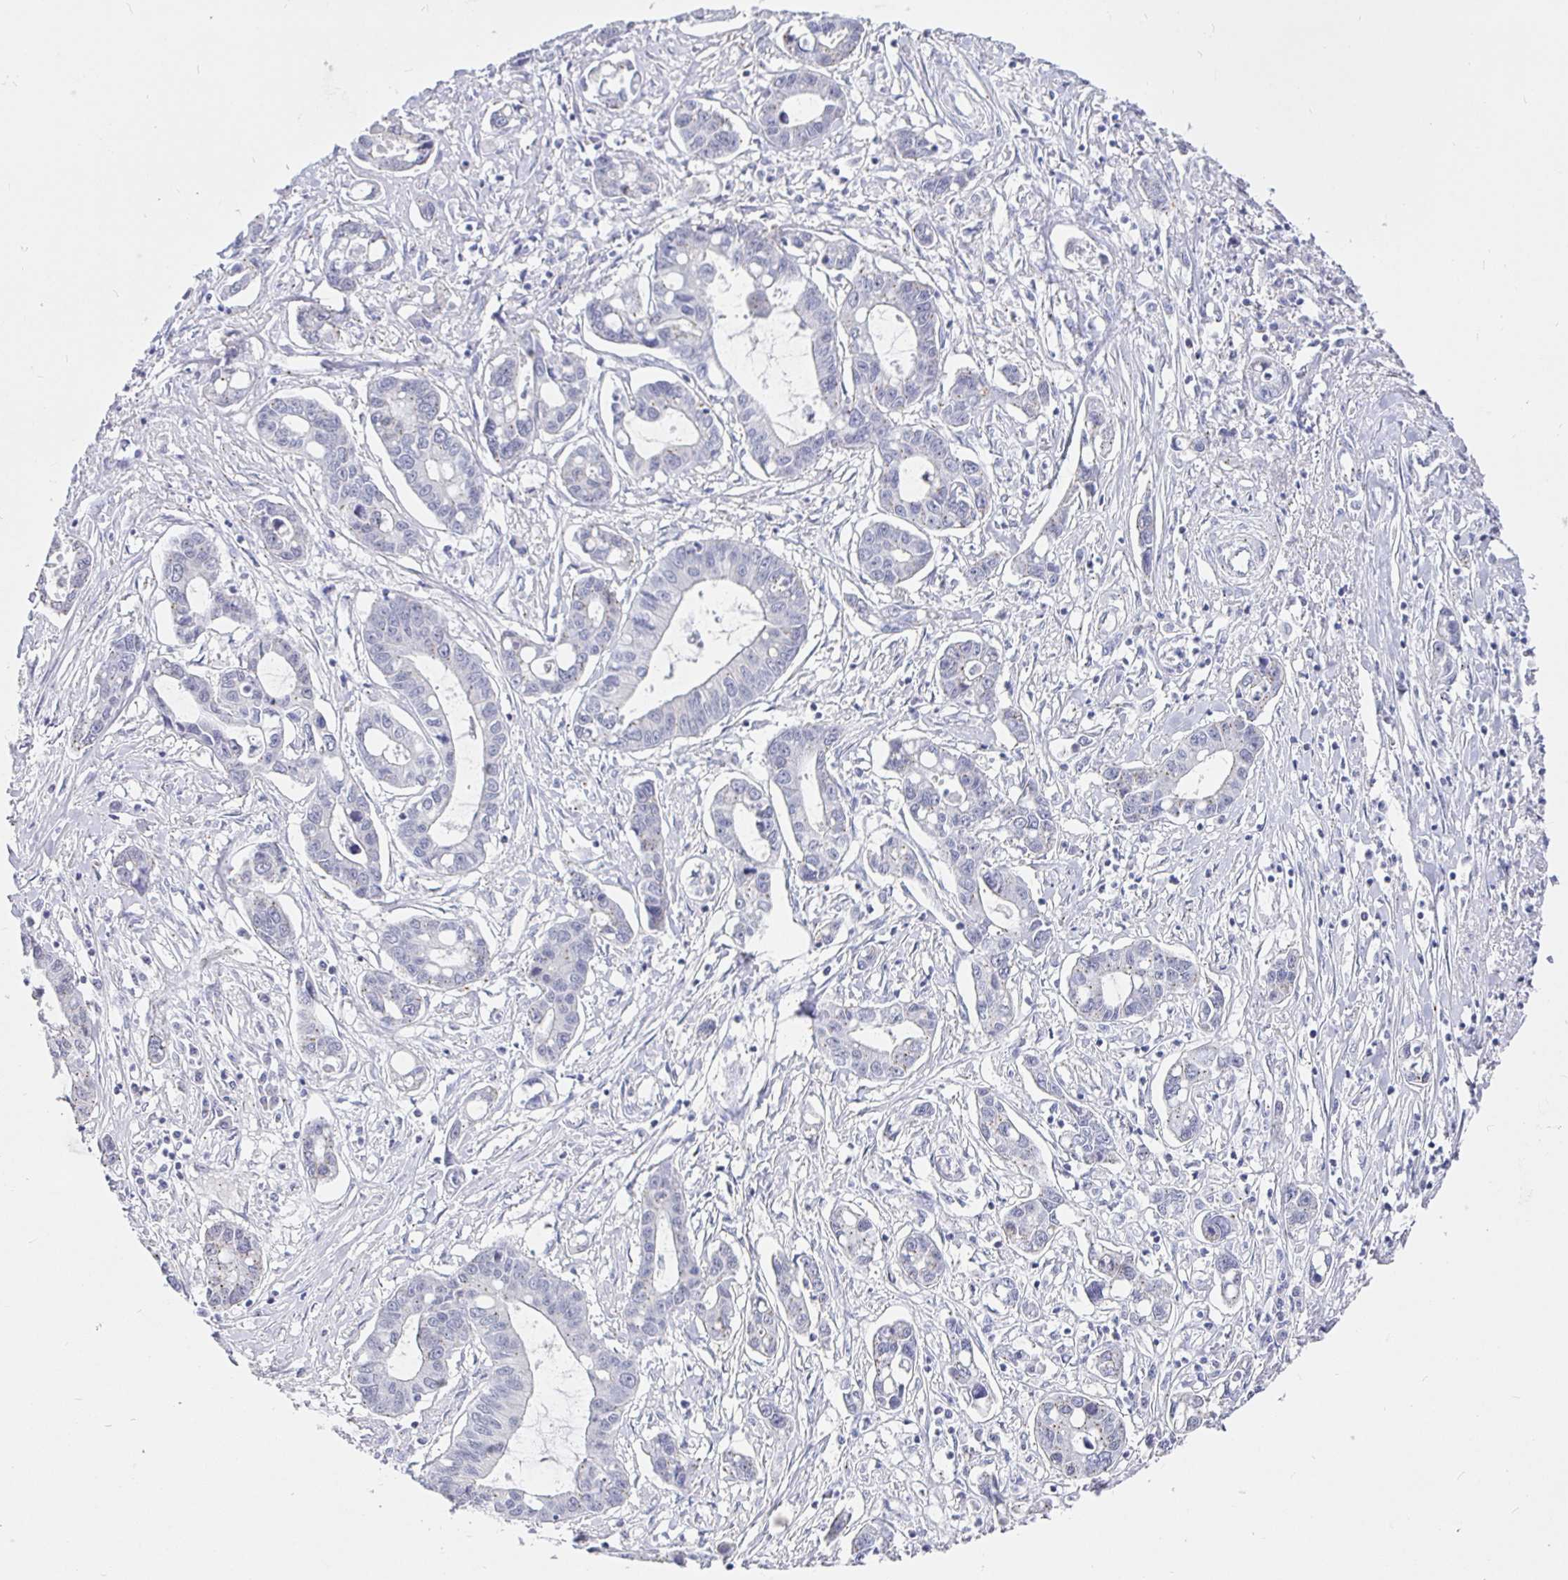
{"staining": {"intensity": "negative", "quantity": "none", "location": "none"}, "tissue": "liver cancer", "cell_type": "Tumor cells", "image_type": "cancer", "snomed": [{"axis": "morphology", "description": "Cholangiocarcinoma"}, {"axis": "topography", "description": "Liver"}], "caption": "Cholangiocarcinoma (liver) was stained to show a protein in brown. There is no significant expression in tumor cells. (Brightfield microscopy of DAB immunohistochemistry at high magnification).", "gene": "EZHIP", "patient": {"sex": "male", "age": 58}}